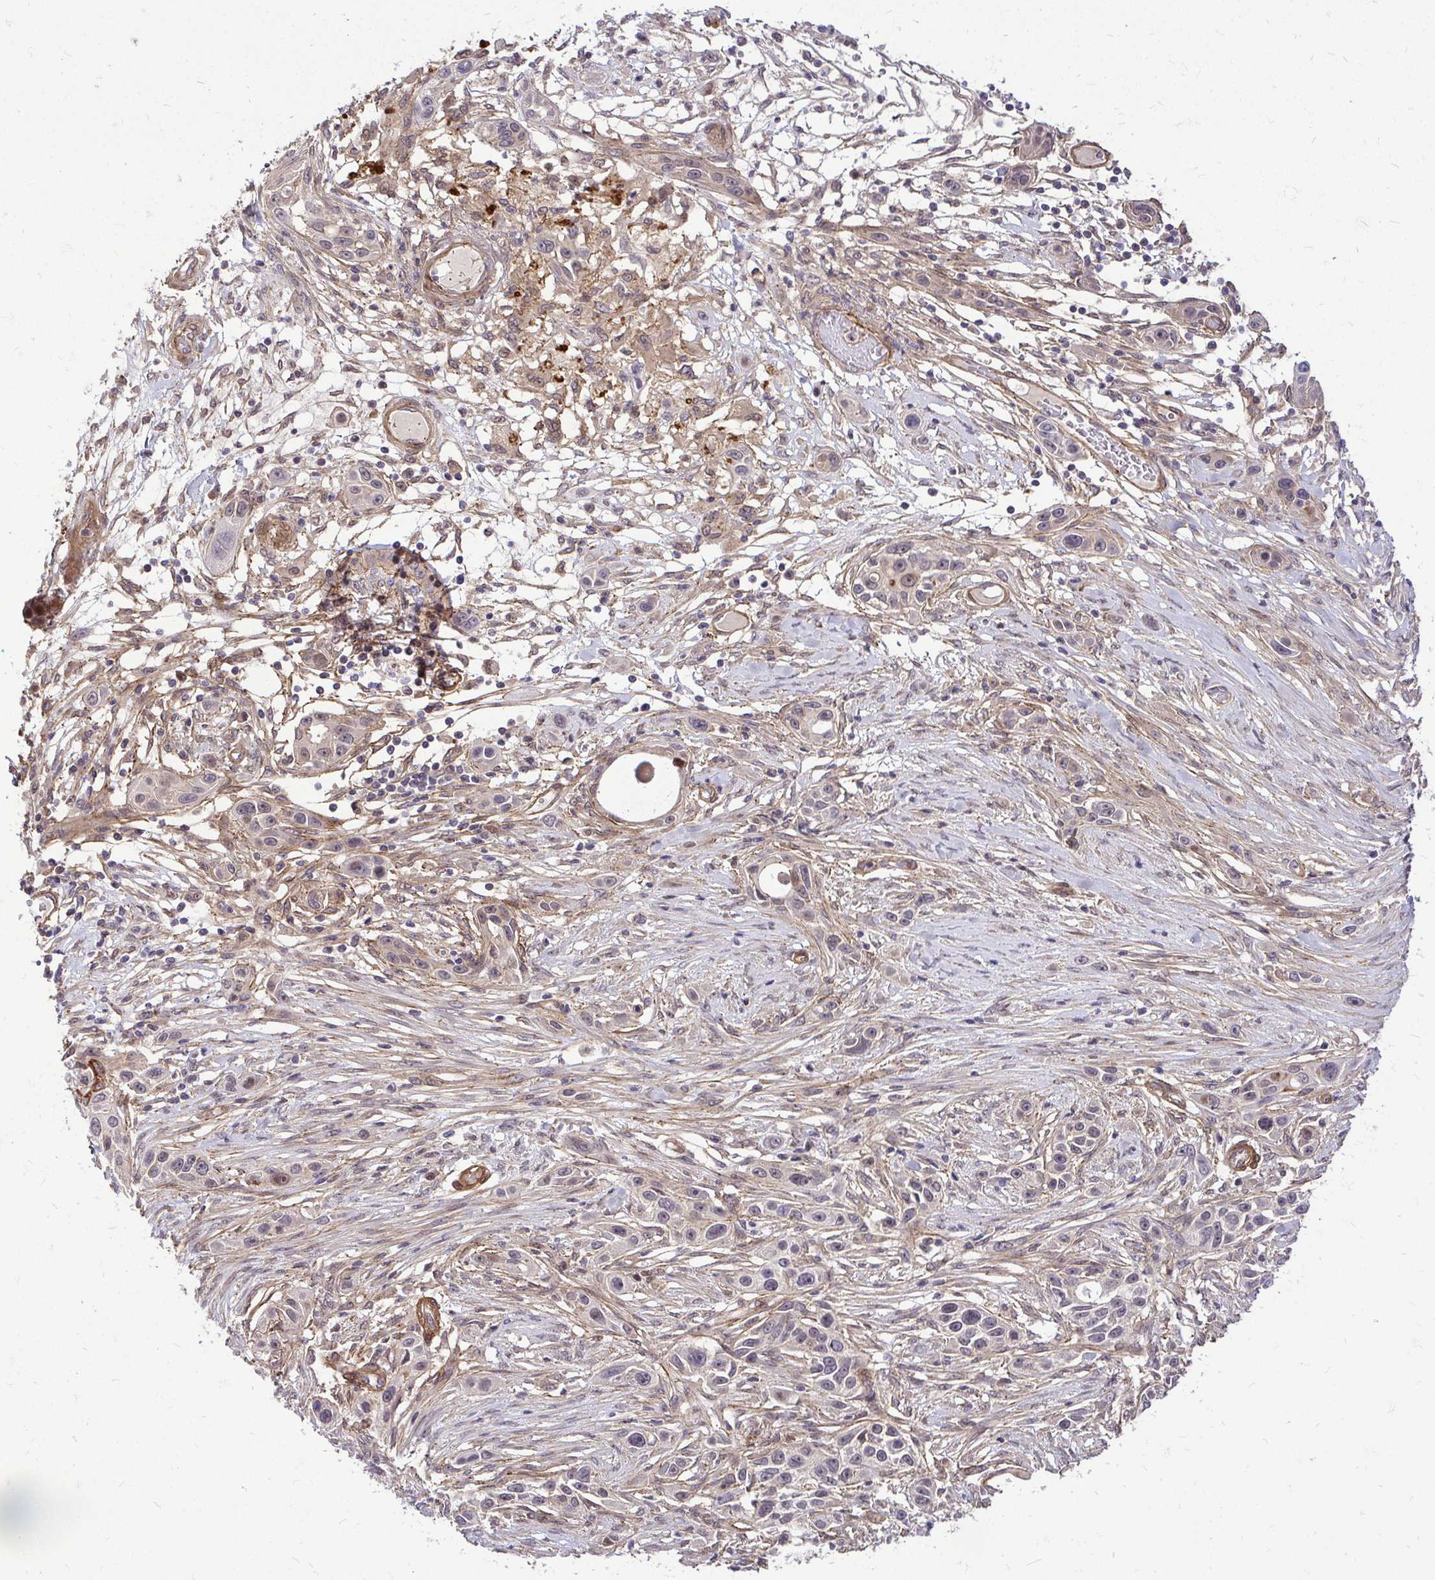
{"staining": {"intensity": "negative", "quantity": "none", "location": "none"}, "tissue": "skin cancer", "cell_type": "Tumor cells", "image_type": "cancer", "snomed": [{"axis": "morphology", "description": "Squamous cell carcinoma, NOS"}, {"axis": "topography", "description": "Skin"}], "caption": "Tumor cells show no significant protein staining in skin cancer. (DAB IHC visualized using brightfield microscopy, high magnification).", "gene": "TRIP6", "patient": {"sex": "female", "age": 69}}